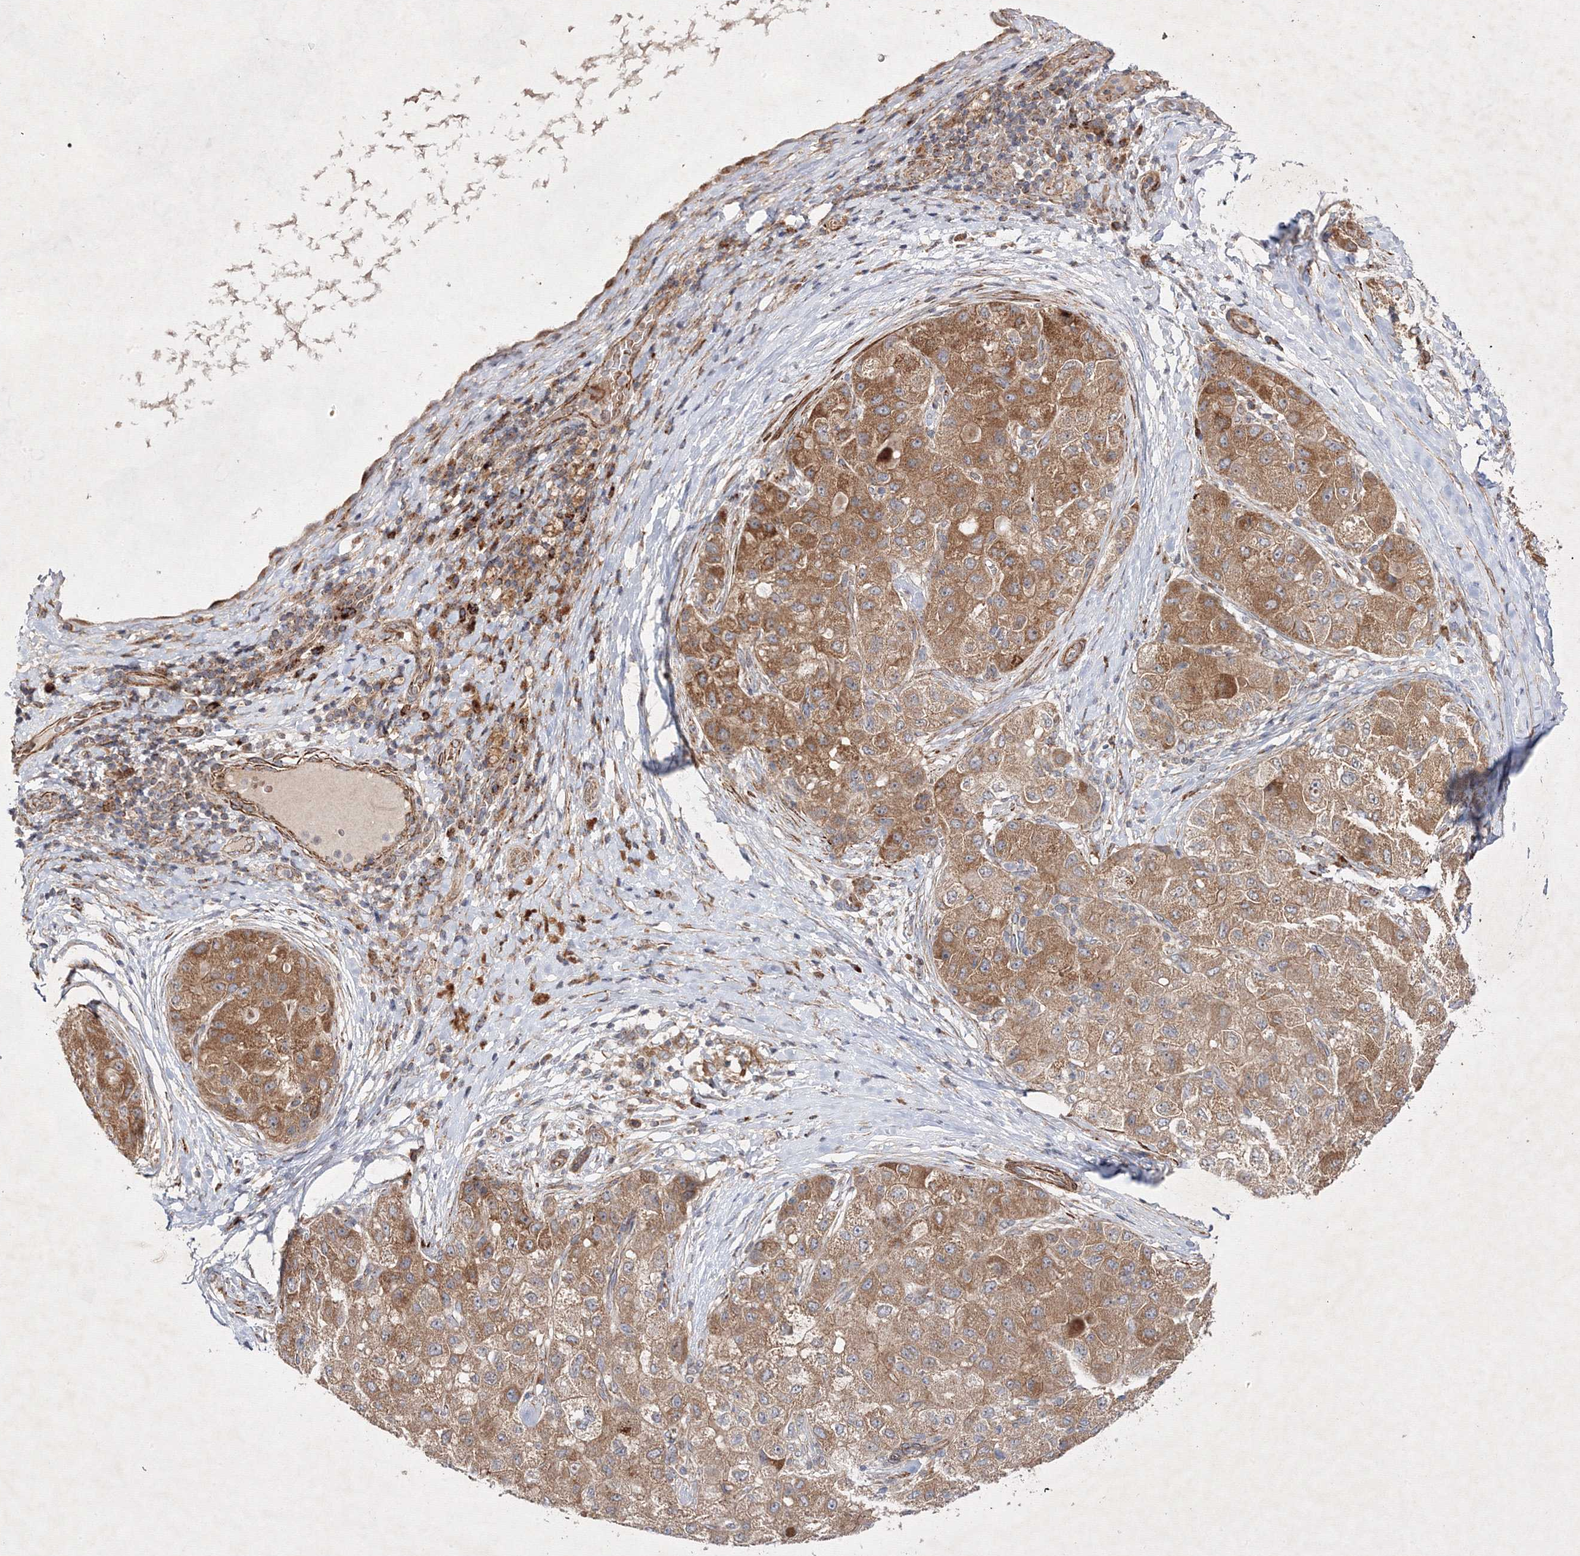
{"staining": {"intensity": "moderate", "quantity": ">75%", "location": "cytoplasmic/membranous"}, "tissue": "liver cancer", "cell_type": "Tumor cells", "image_type": "cancer", "snomed": [{"axis": "morphology", "description": "Carcinoma, Hepatocellular, NOS"}, {"axis": "topography", "description": "Liver"}], "caption": "This histopathology image reveals liver cancer (hepatocellular carcinoma) stained with immunohistochemistry (IHC) to label a protein in brown. The cytoplasmic/membranous of tumor cells show moderate positivity for the protein. Nuclei are counter-stained blue.", "gene": "GFM1", "patient": {"sex": "male", "age": 80}}